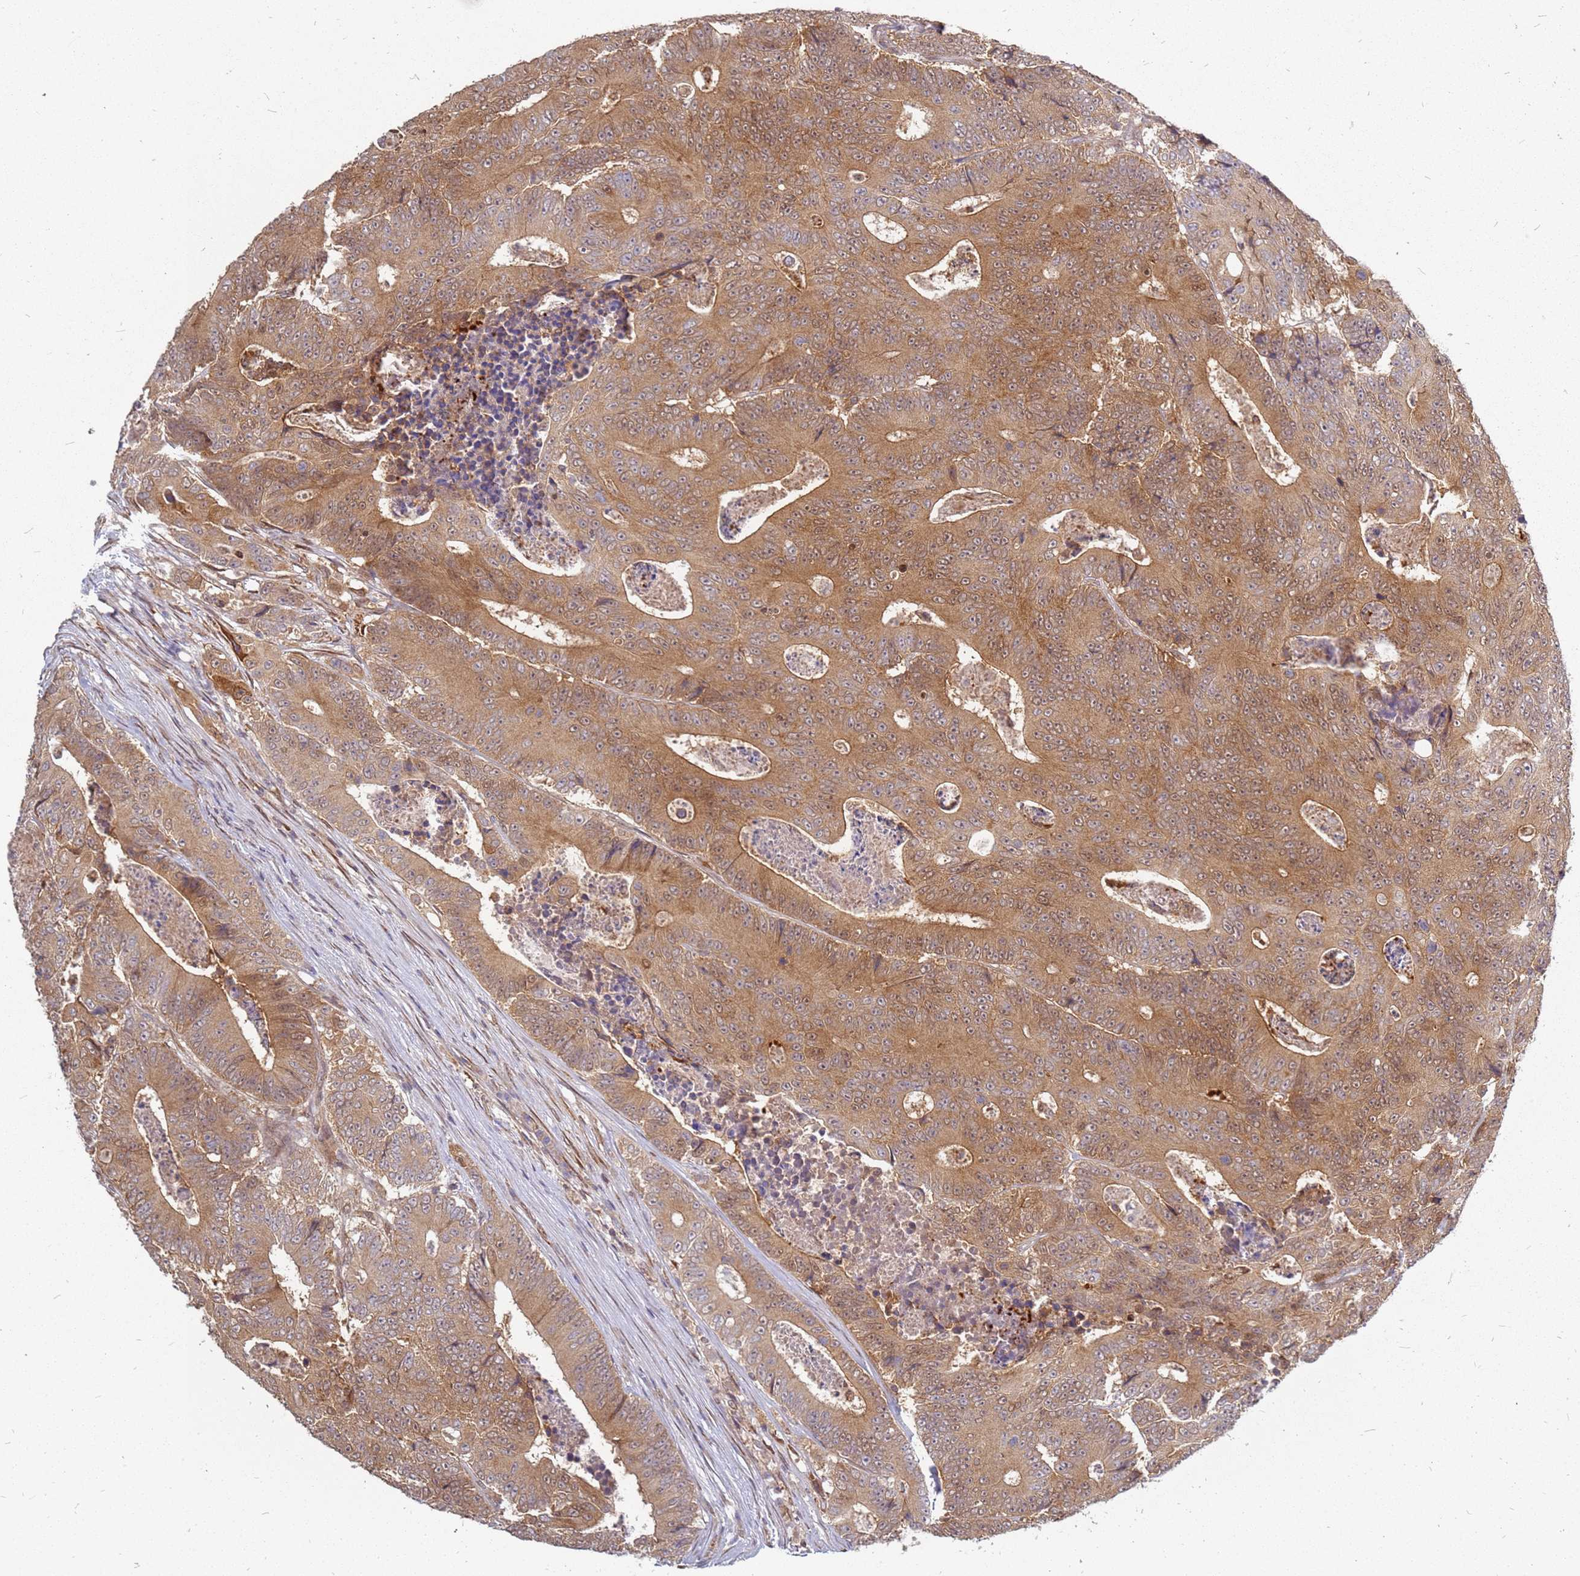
{"staining": {"intensity": "moderate", "quantity": ">75%", "location": "cytoplasmic/membranous,nuclear"}, "tissue": "colorectal cancer", "cell_type": "Tumor cells", "image_type": "cancer", "snomed": [{"axis": "morphology", "description": "Adenocarcinoma, NOS"}, {"axis": "topography", "description": "Colon"}], "caption": "Protein expression analysis of human adenocarcinoma (colorectal) reveals moderate cytoplasmic/membranous and nuclear expression in about >75% of tumor cells.", "gene": "NUDT14", "patient": {"sex": "male", "age": 83}}